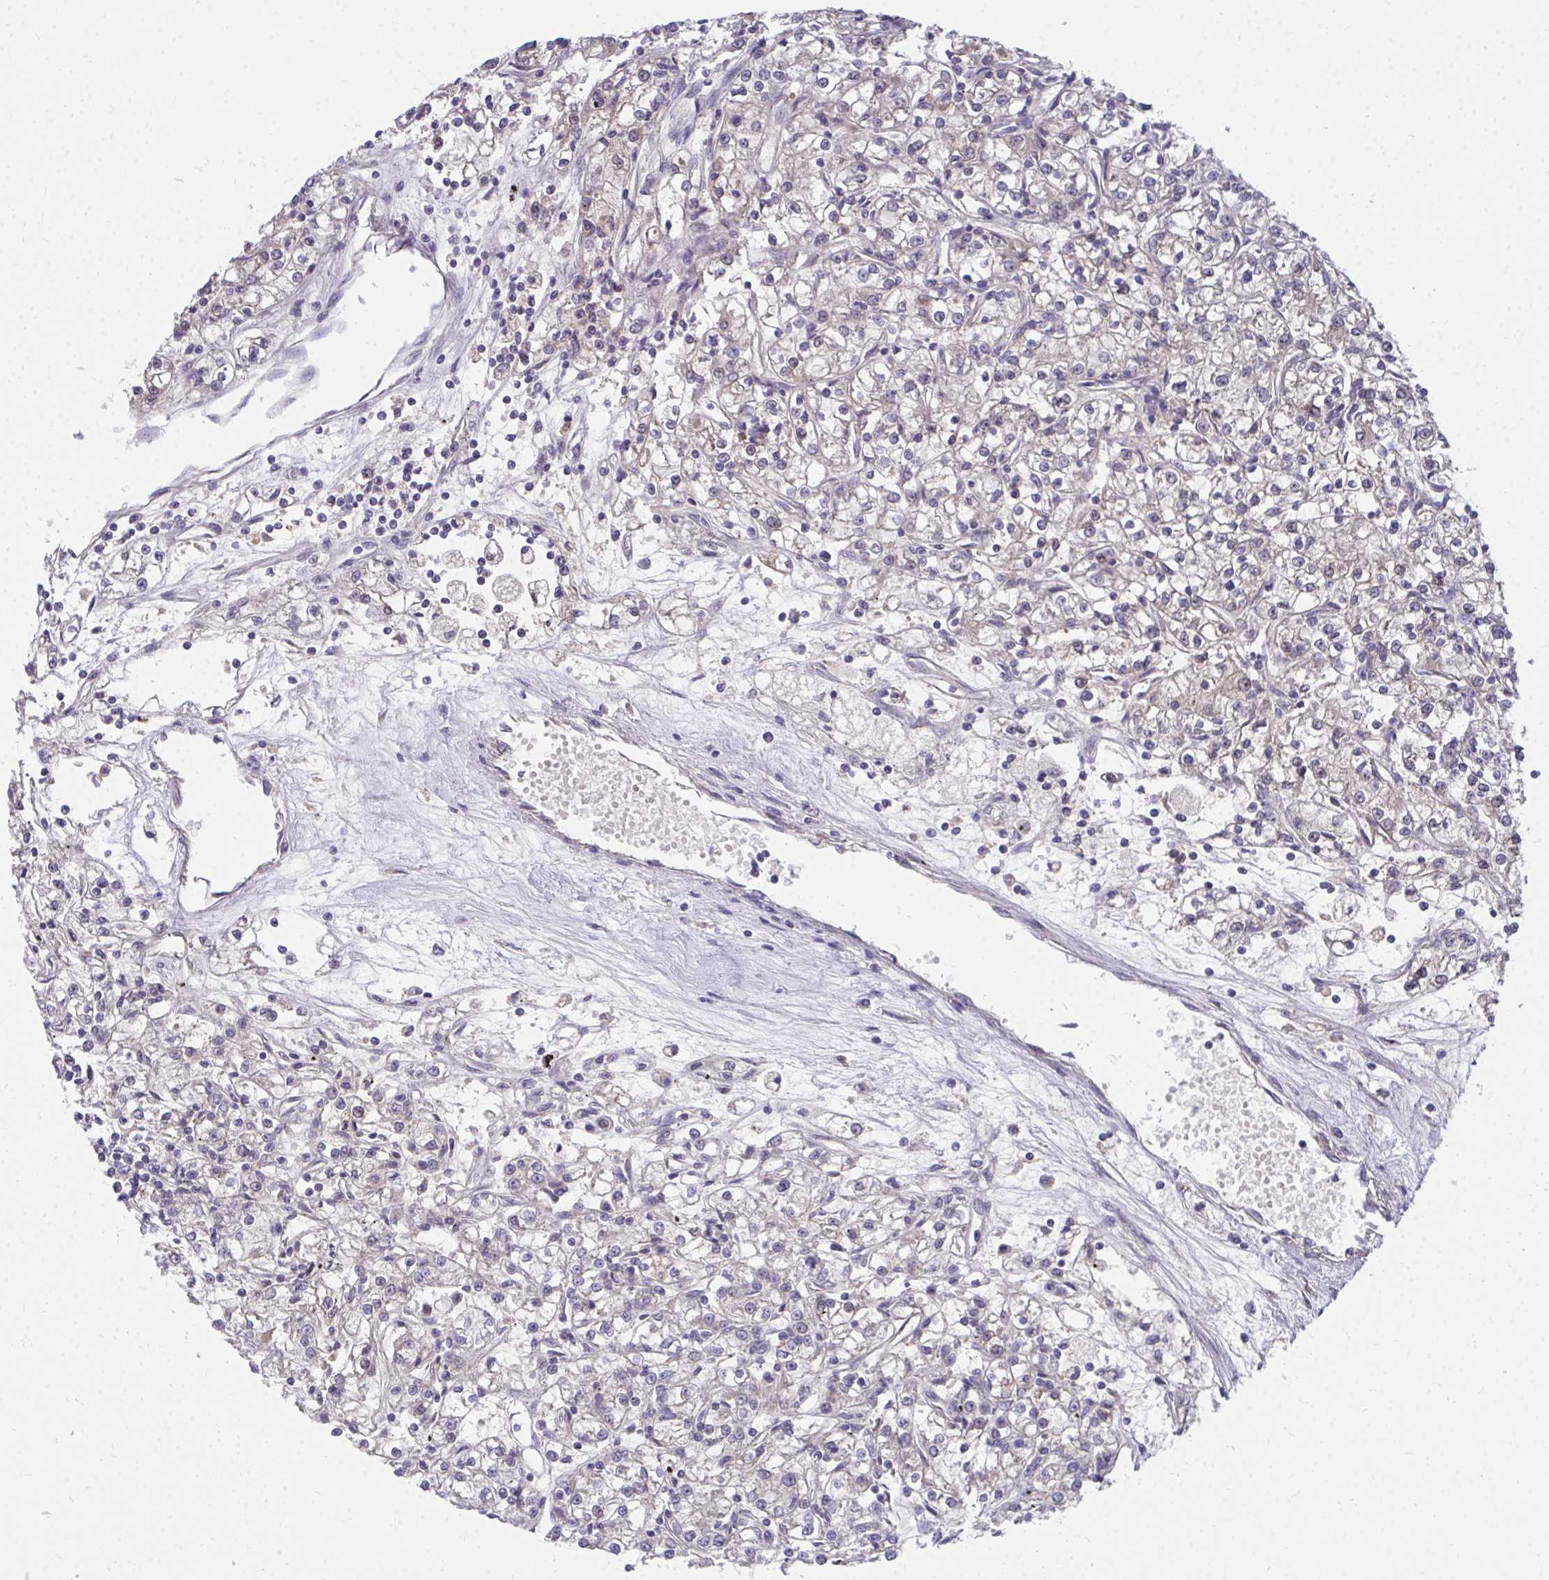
{"staining": {"intensity": "negative", "quantity": "none", "location": "none"}, "tissue": "renal cancer", "cell_type": "Tumor cells", "image_type": "cancer", "snomed": [{"axis": "morphology", "description": "Adenocarcinoma, NOS"}, {"axis": "topography", "description": "Kidney"}], "caption": "An IHC micrograph of adenocarcinoma (renal) is shown. There is no staining in tumor cells of adenocarcinoma (renal).", "gene": "MROH8", "patient": {"sex": "female", "age": 59}}